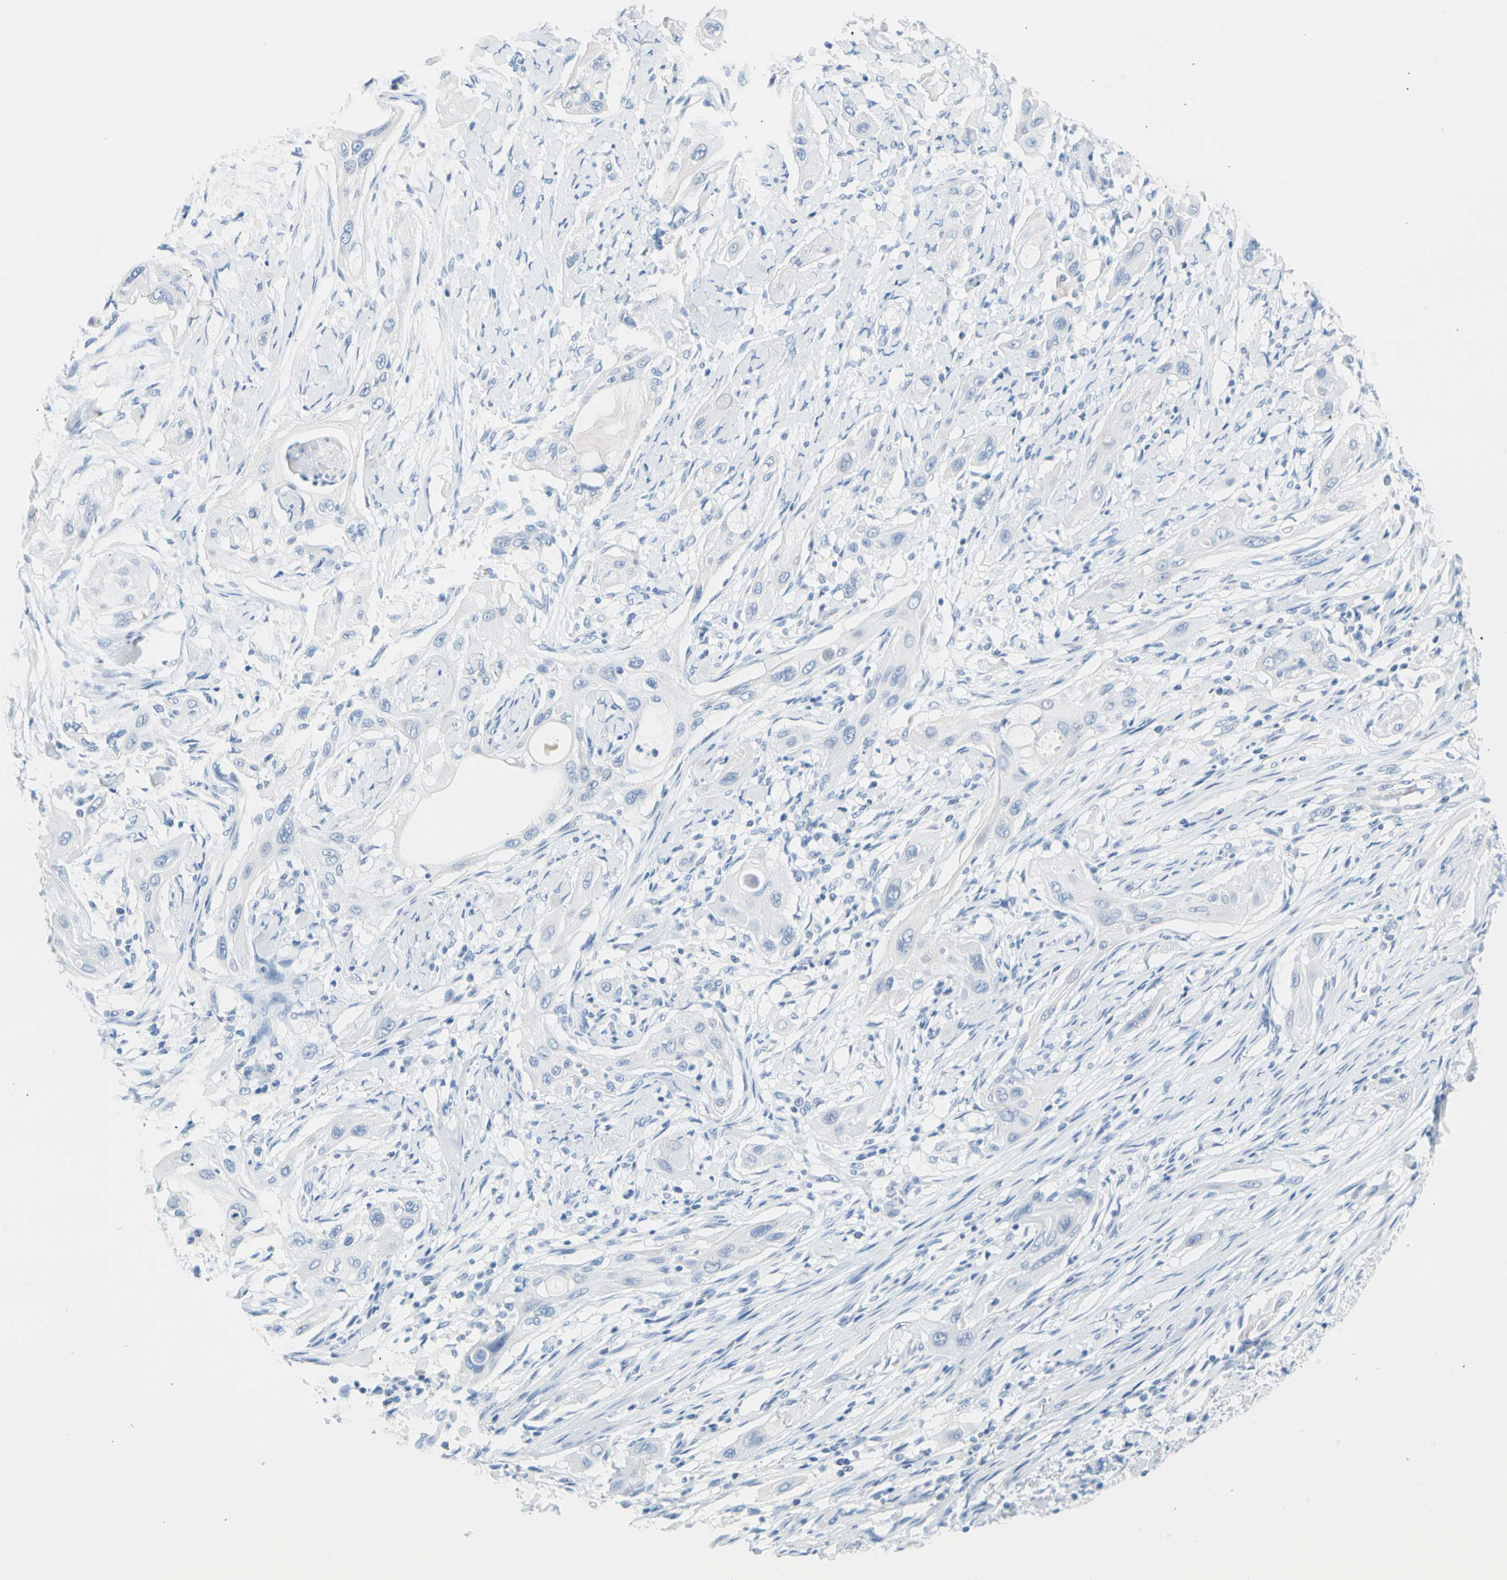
{"staining": {"intensity": "negative", "quantity": "none", "location": "none"}, "tissue": "lung cancer", "cell_type": "Tumor cells", "image_type": "cancer", "snomed": [{"axis": "morphology", "description": "Squamous cell carcinoma, NOS"}, {"axis": "topography", "description": "Lung"}], "caption": "There is no significant expression in tumor cells of lung cancer.", "gene": "CEL", "patient": {"sex": "female", "age": 47}}